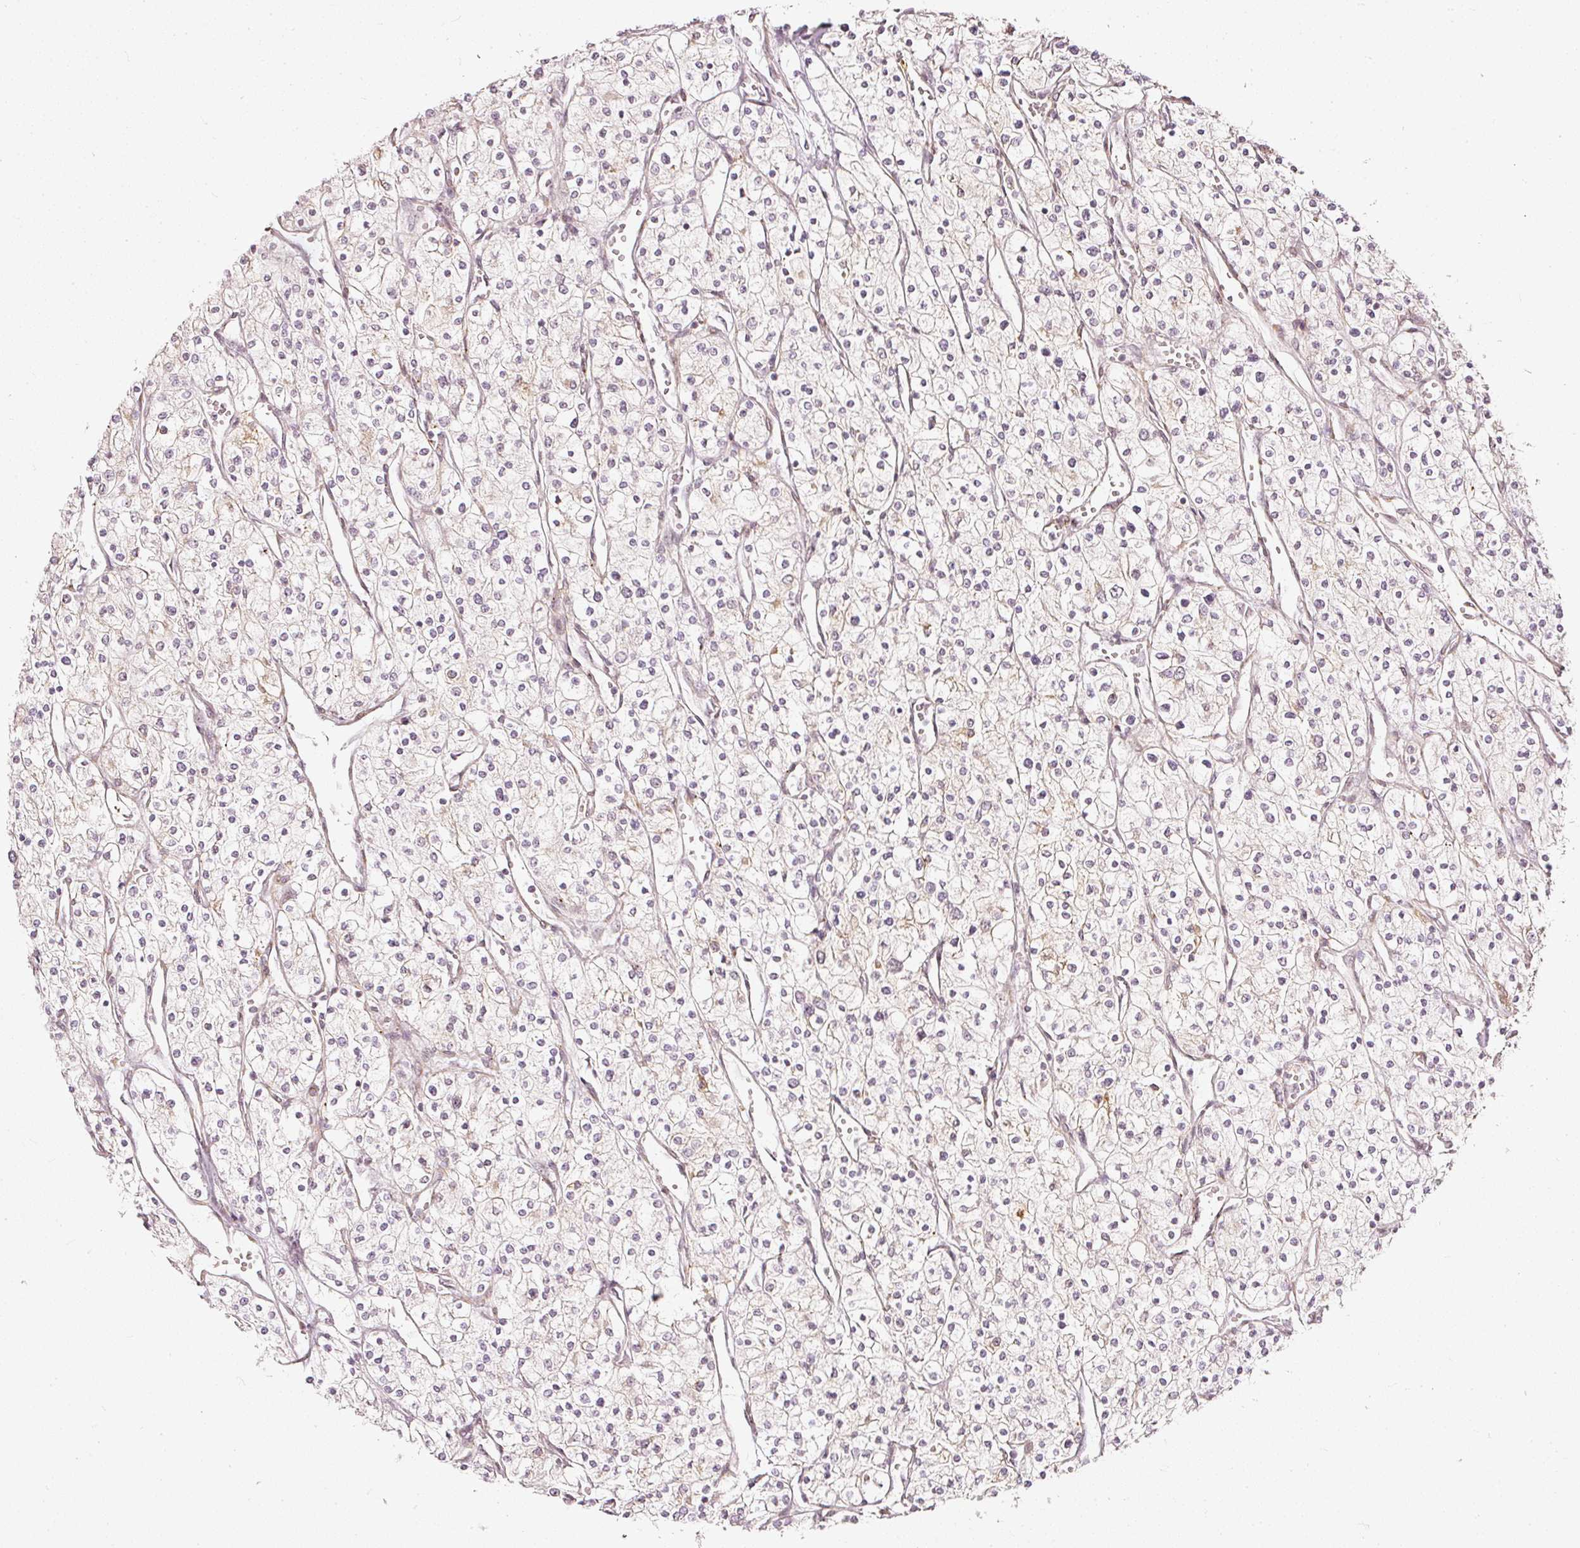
{"staining": {"intensity": "negative", "quantity": "none", "location": "none"}, "tissue": "renal cancer", "cell_type": "Tumor cells", "image_type": "cancer", "snomed": [{"axis": "morphology", "description": "Adenocarcinoma, NOS"}, {"axis": "topography", "description": "Kidney"}], "caption": "Immunohistochemistry of human renal cancer displays no expression in tumor cells.", "gene": "DRD2", "patient": {"sex": "male", "age": 80}}